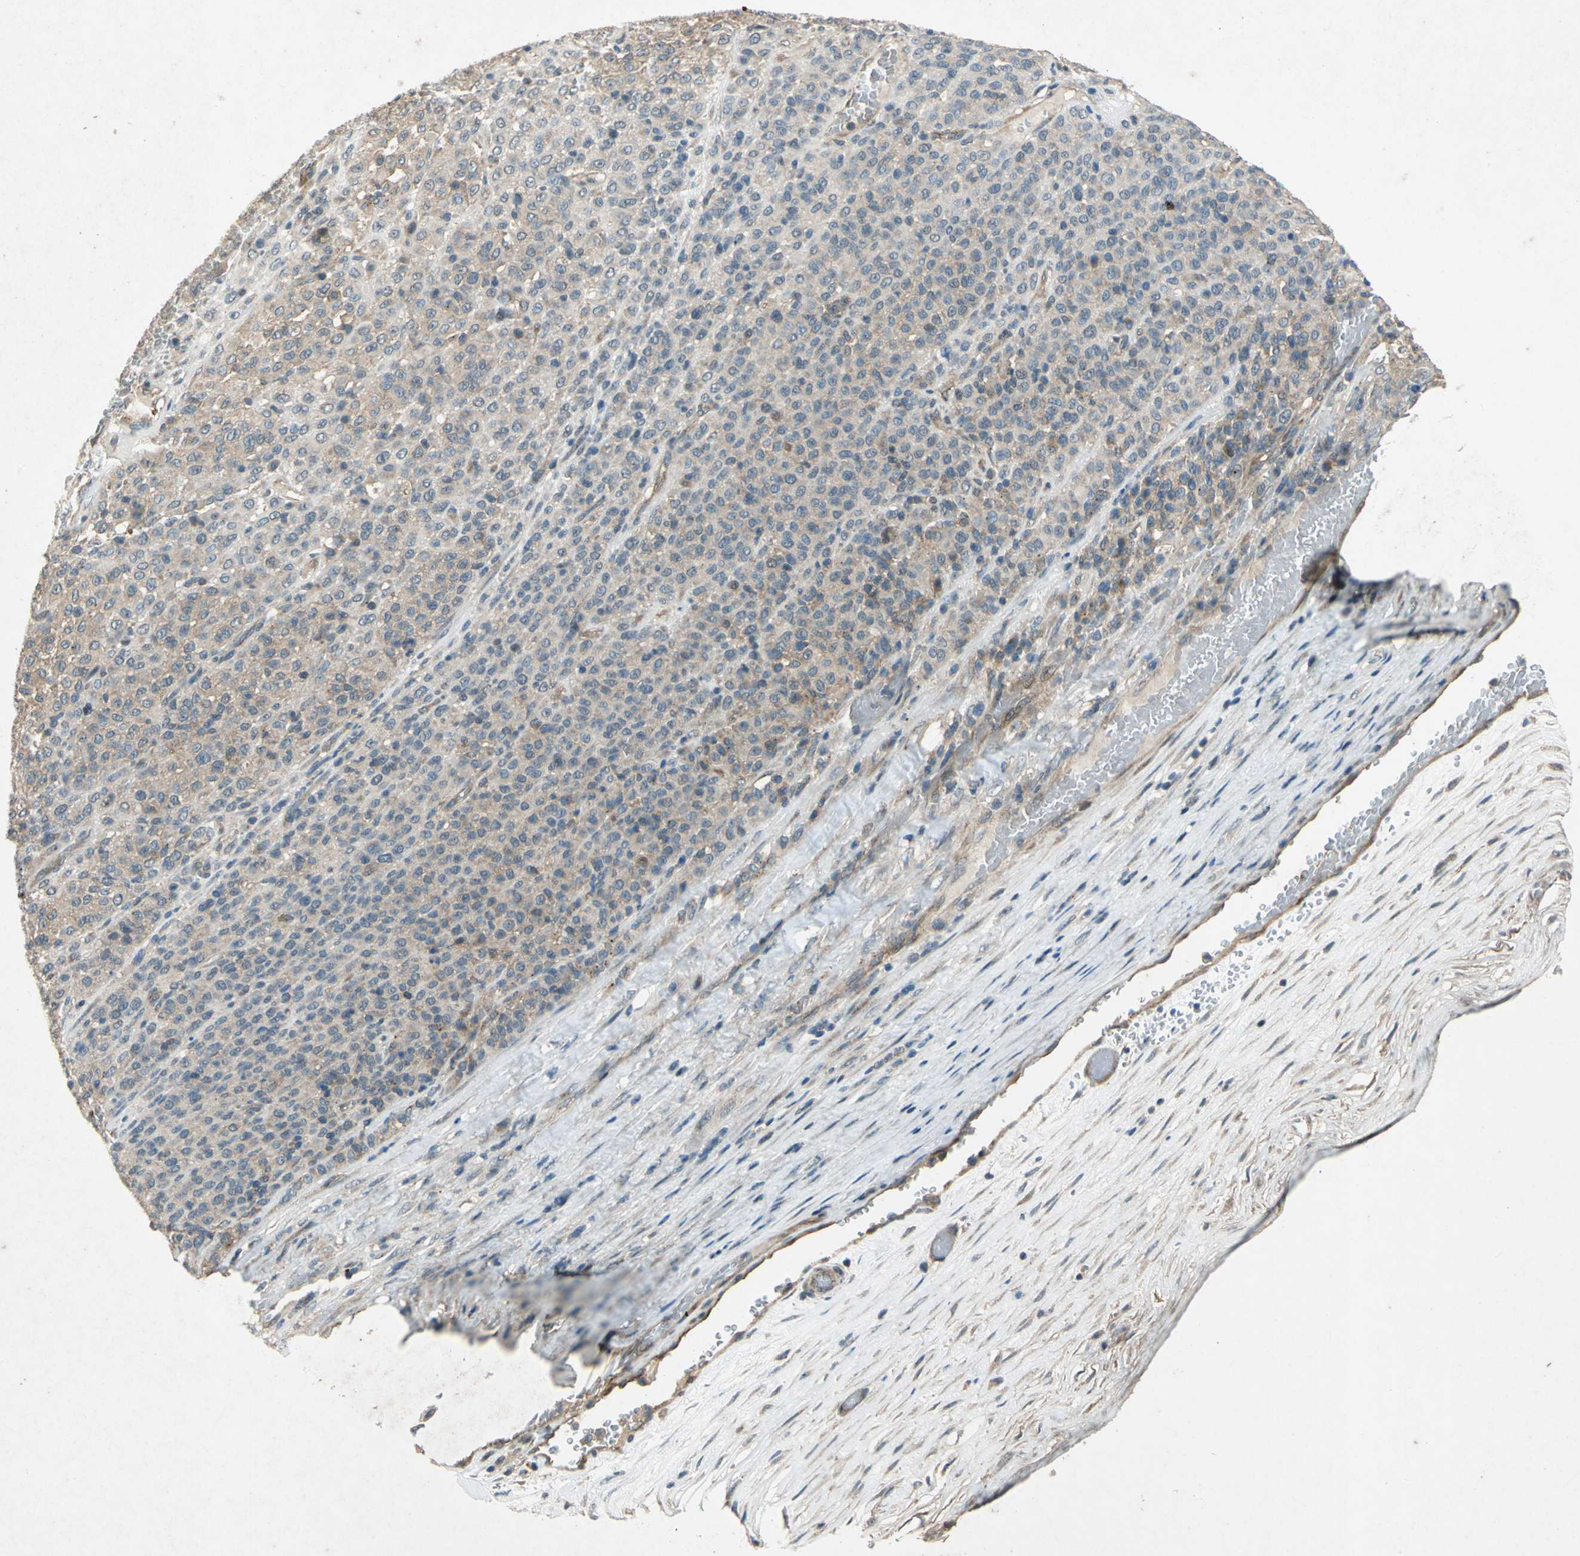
{"staining": {"intensity": "weak", "quantity": "25%-75%", "location": "cytoplasmic/membranous"}, "tissue": "melanoma", "cell_type": "Tumor cells", "image_type": "cancer", "snomed": [{"axis": "morphology", "description": "Malignant melanoma, Metastatic site"}, {"axis": "topography", "description": "Pancreas"}], "caption": "Weak cytoplasmic/membranous protein positivity is present in about 25%-75% of tumor cells in malignant melanoma (metastatic site).", "gene": "EMCN", "patient": {"sex": "female", "age": 30}}